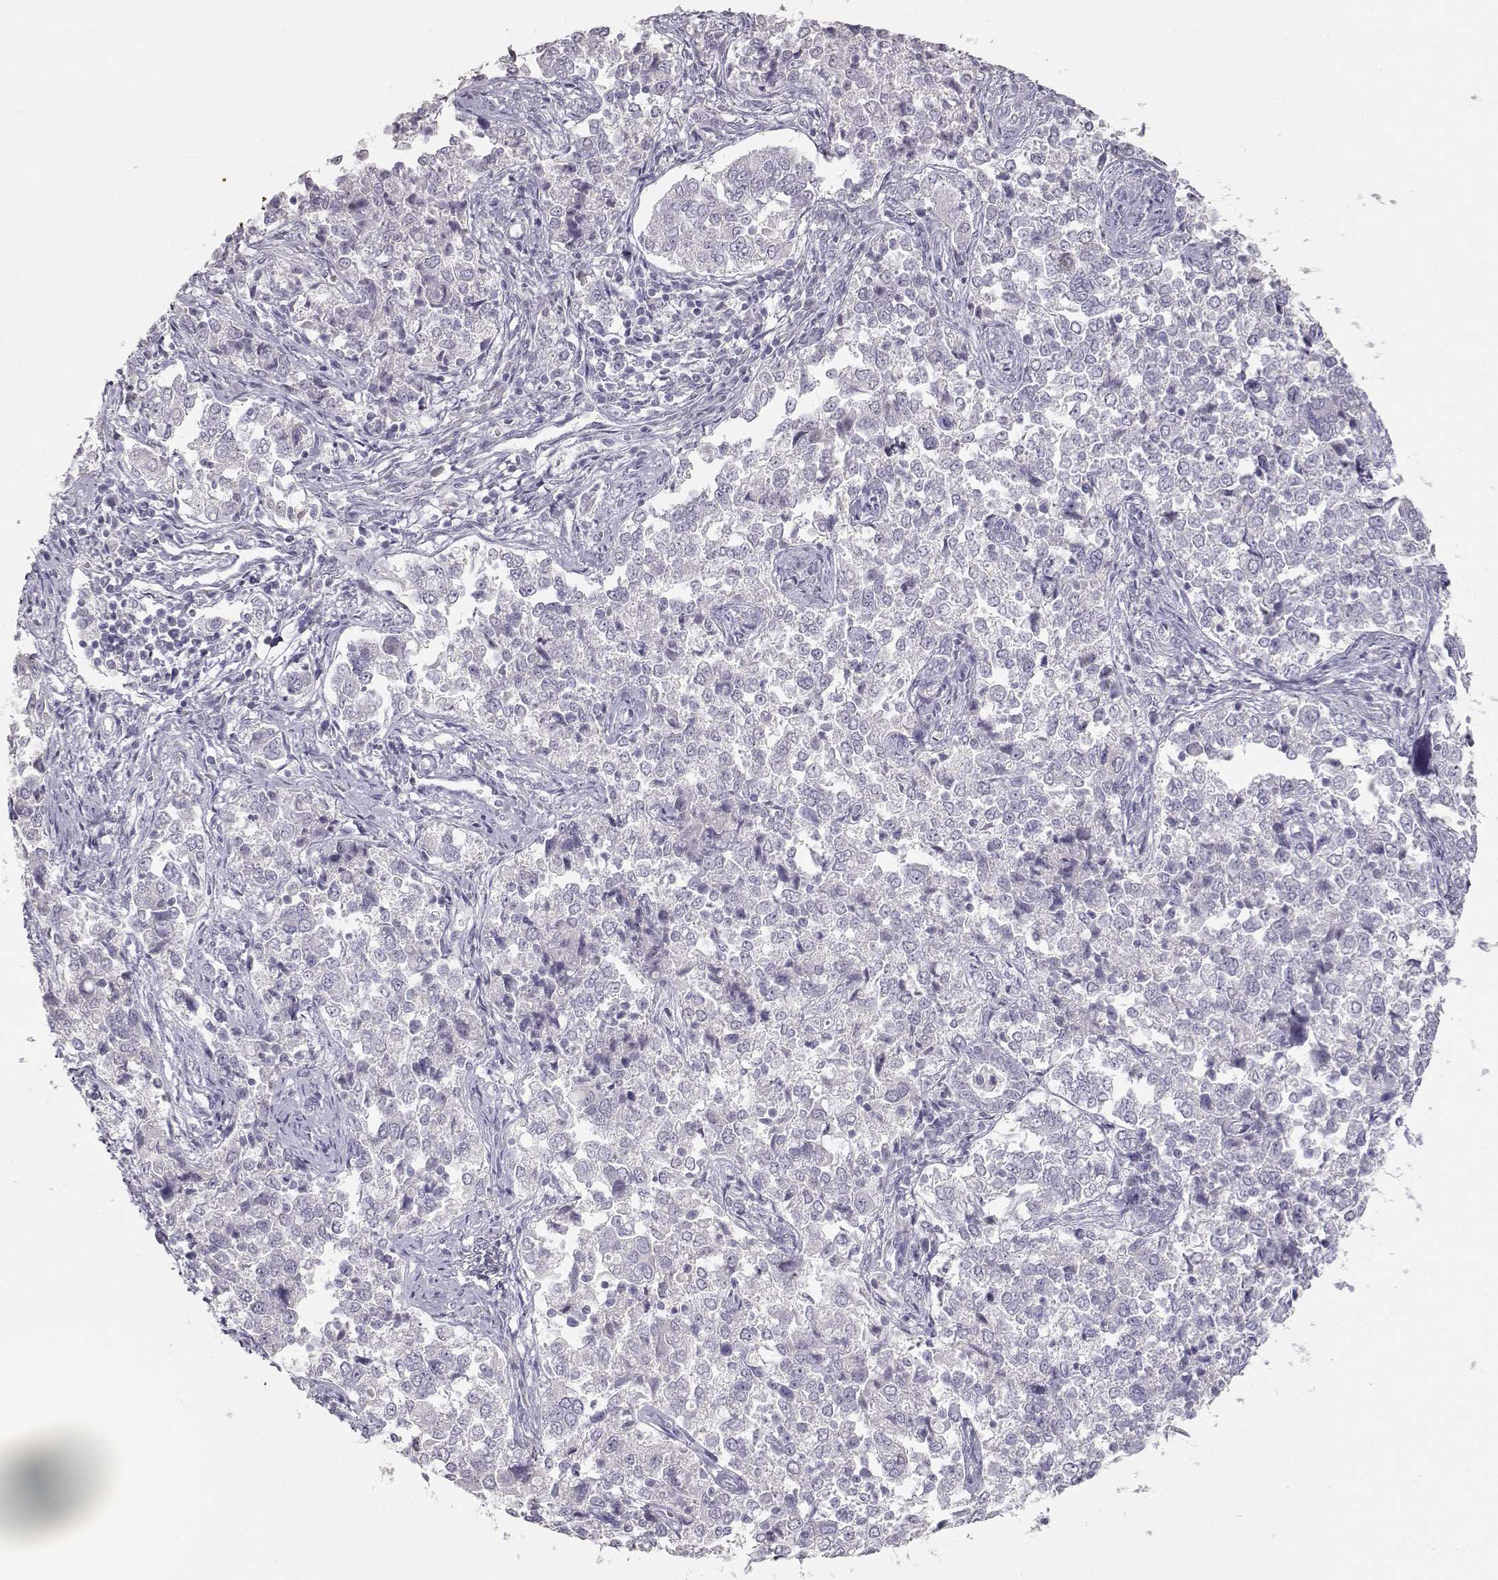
{"staining": {"intensity": "negative", "quantity": "none", "location": "none"}, "tissue": "endometrial cancer", "cell_type": "Tumor cells", "image_type": "cancer", "snomed": [{"axis": "morphology", "description": "Adenocarcinoma, NOS"}, {"axis": "topography", "description": "Endometrium"}], "caption": "Tumor cells show no significant protein positivity in endometrial cancer (adenocarcinoma). (DAB (3,3'-diaminobenzidine) IHC with hematoxylin counter stain).", "gene": "TKTL1", "patient": {"sex": "female", "age": 43}}